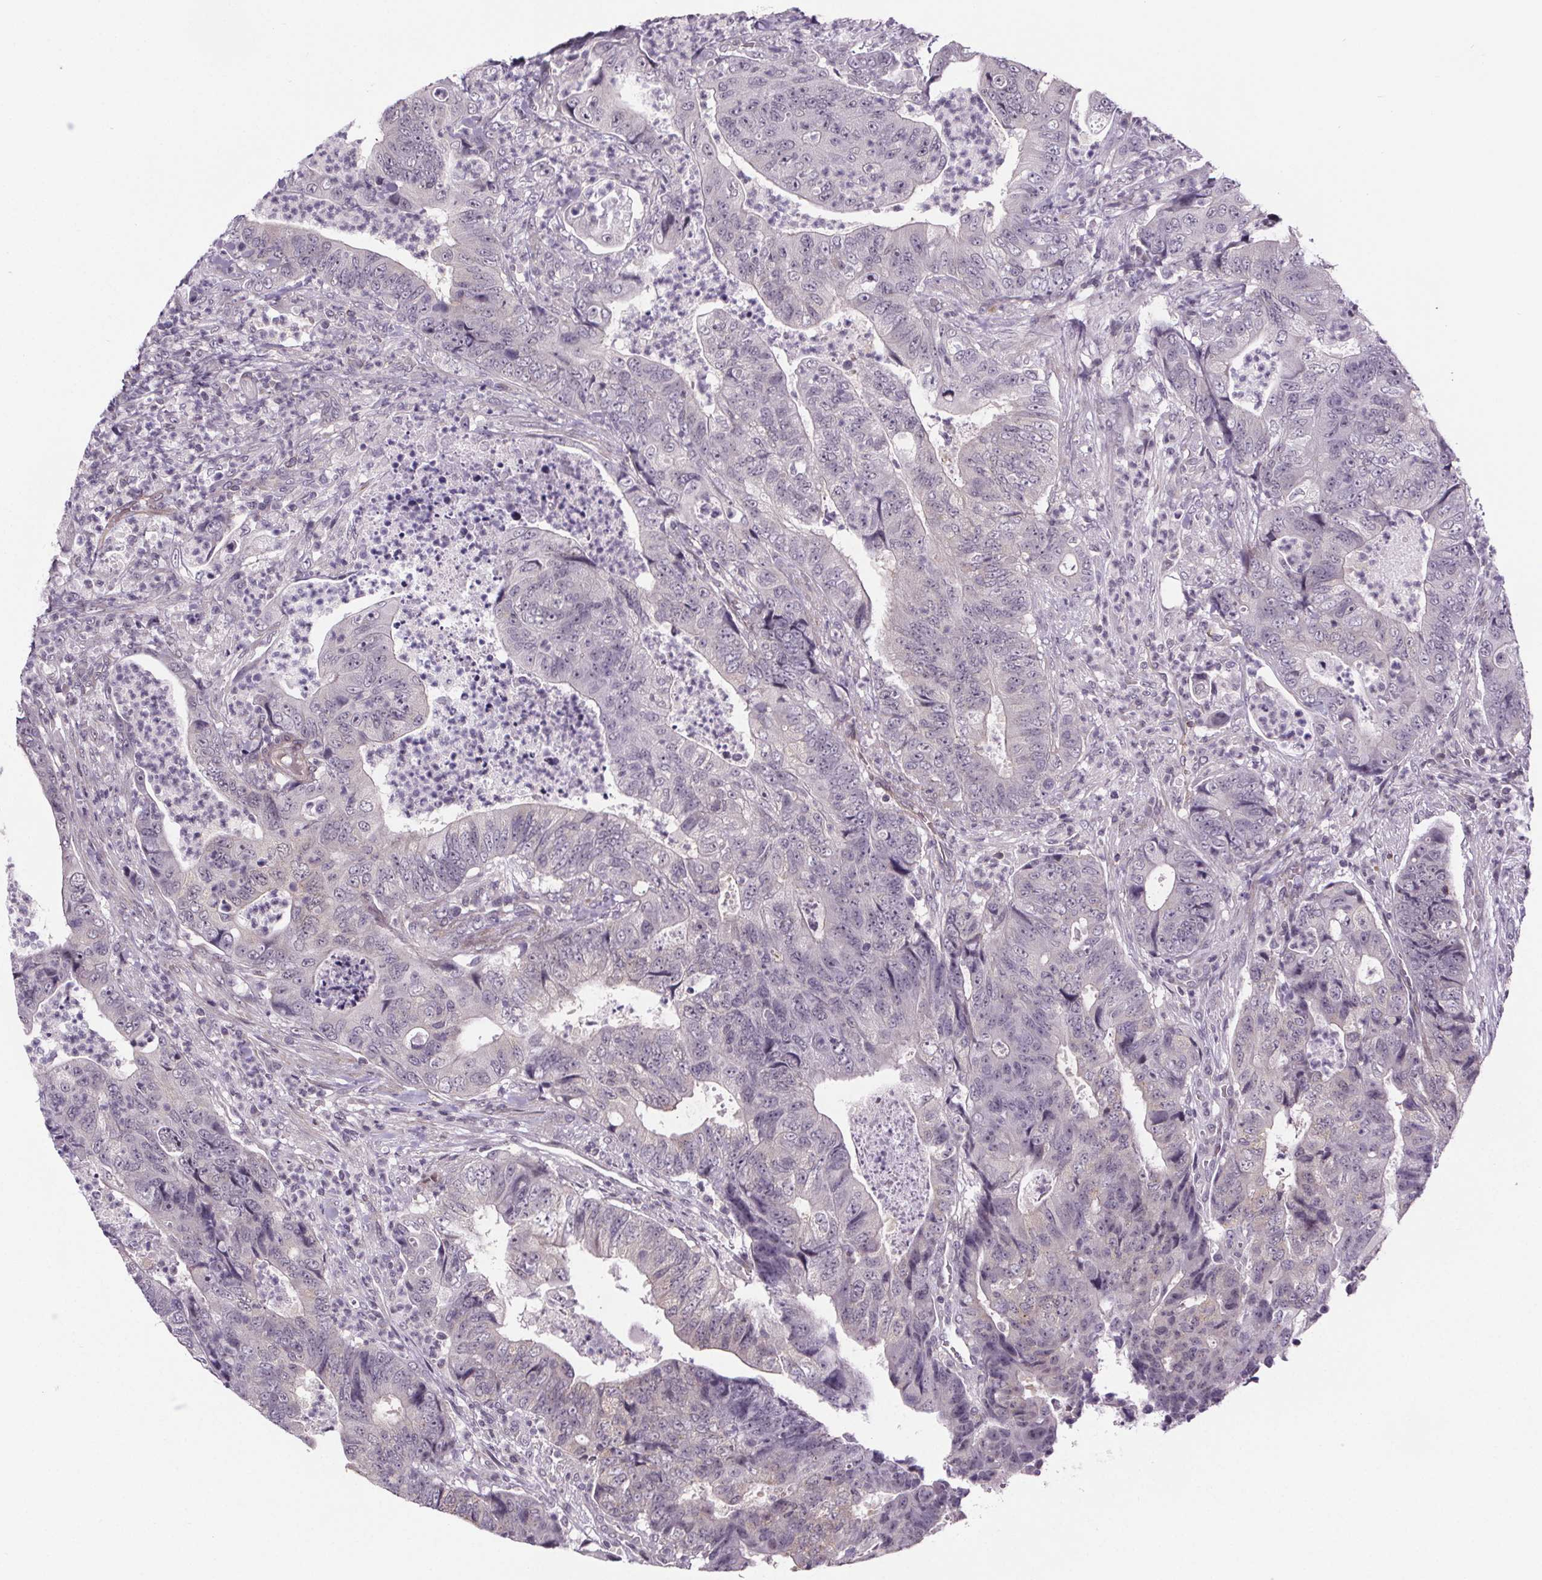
{"staining": {"intensity": "negative", "quantity": "none", "location": "none"}, "tissue": "colorectal cancer", "cell_type": "Tumor cells", "image_type": "cancer", "snomed": [{"axis": "morphology", "description": "Adenocarcinoma, NOS"}, {"axis": "topography", "description": "Colon"}], "caption": "Micrograph shows no protein expression in tumor cells of adenocarcinoma (colorectal) tissue.", "gene": "TTC12", "patient": {"sex": "female", "age": 48}}